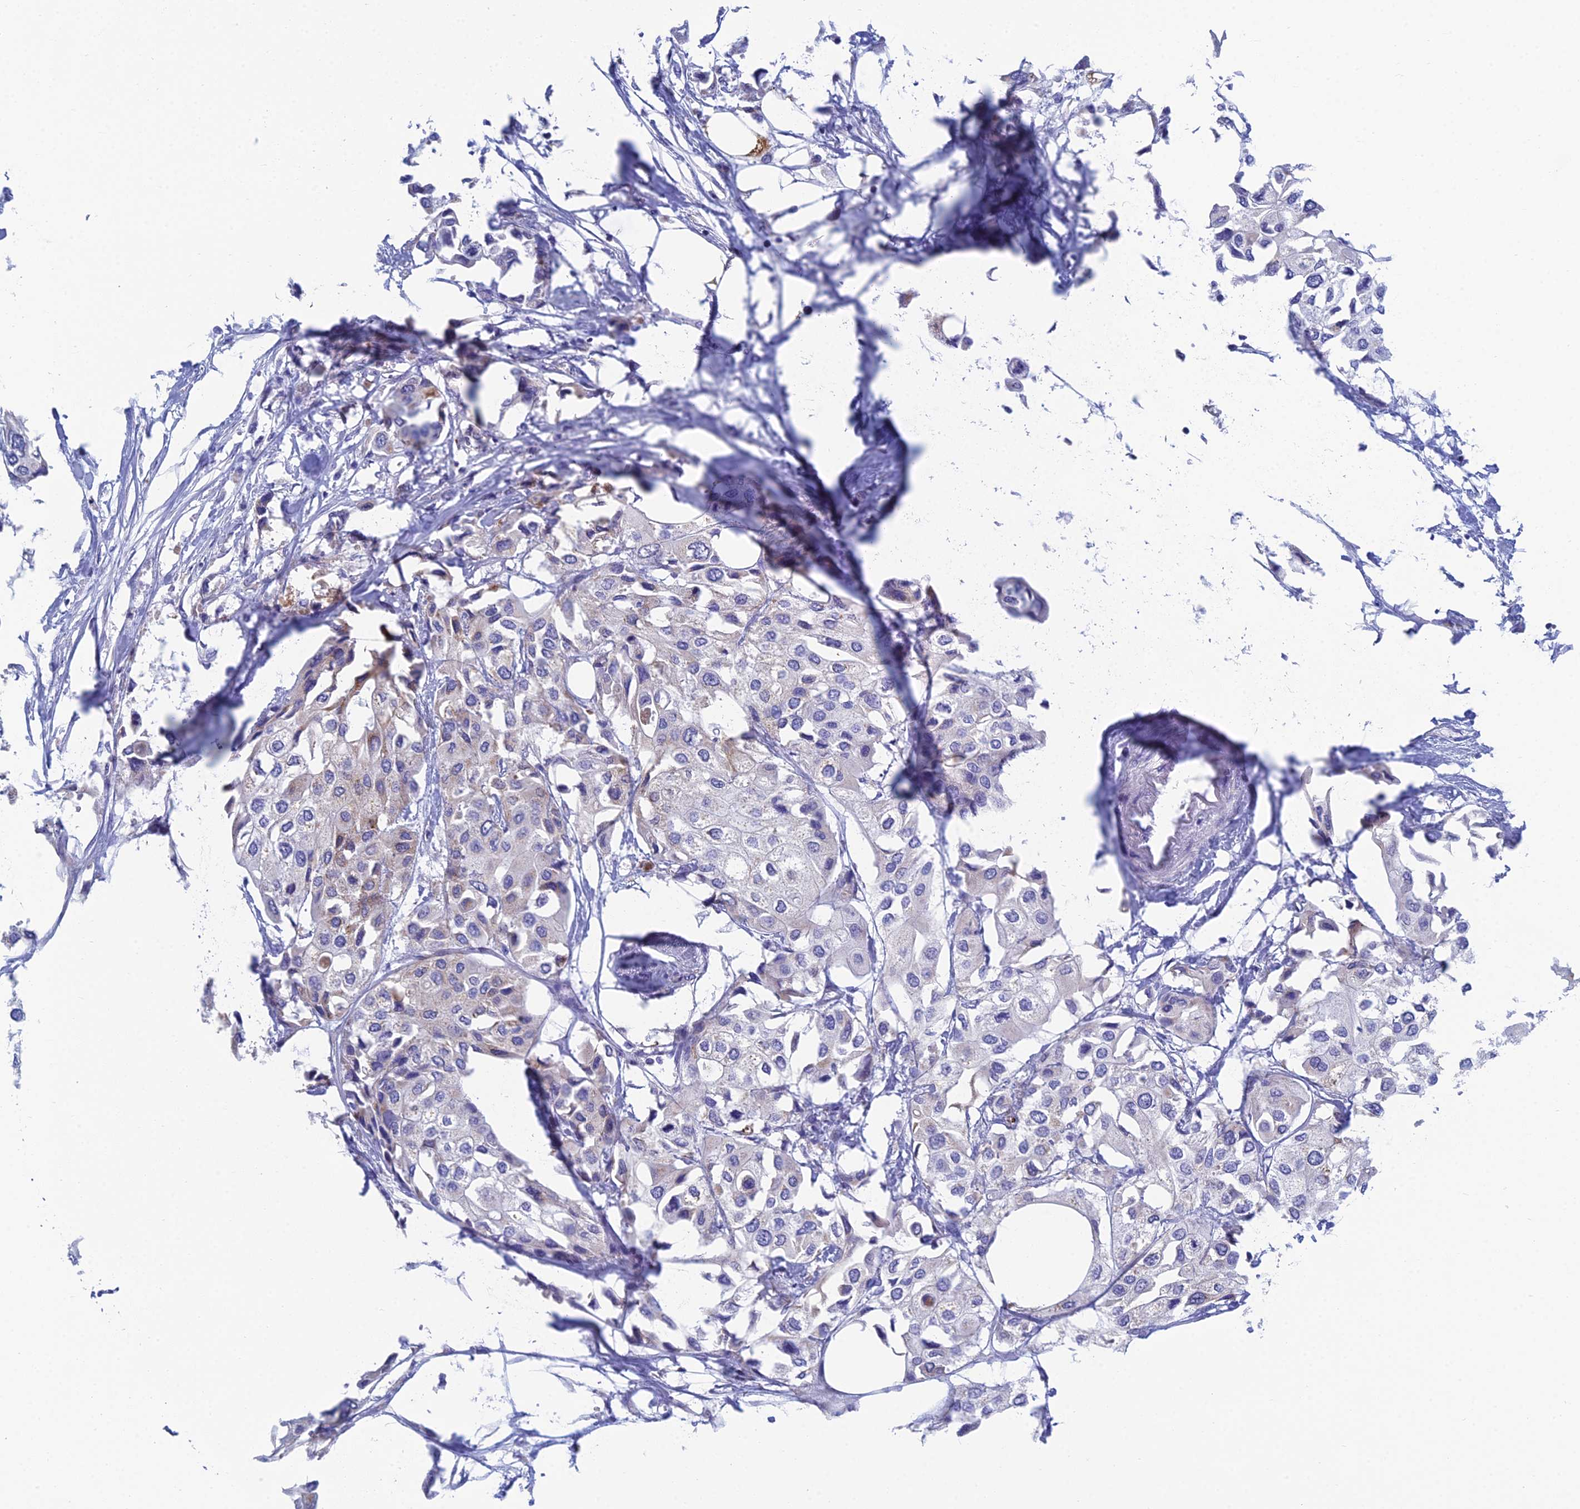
{"staining": {"intensity": "negative", "quantity": "none", "location": "none"}, "tissue": "urothelial cancer", "cell_type": "Tumor cells", "image_type": "cancer", "snomed": [{"axis": "morphology", "description": "Urothelial carcinoma, High grade"}, {"axis": "topography", "description": "Urinary bladder"}], "caption": "This is an IHC photomicrograph of human urothelial cancer. There is no staining in tumor cells.", "gene": "CFAP210", "patient": {"sex": "male", "age": 64}}